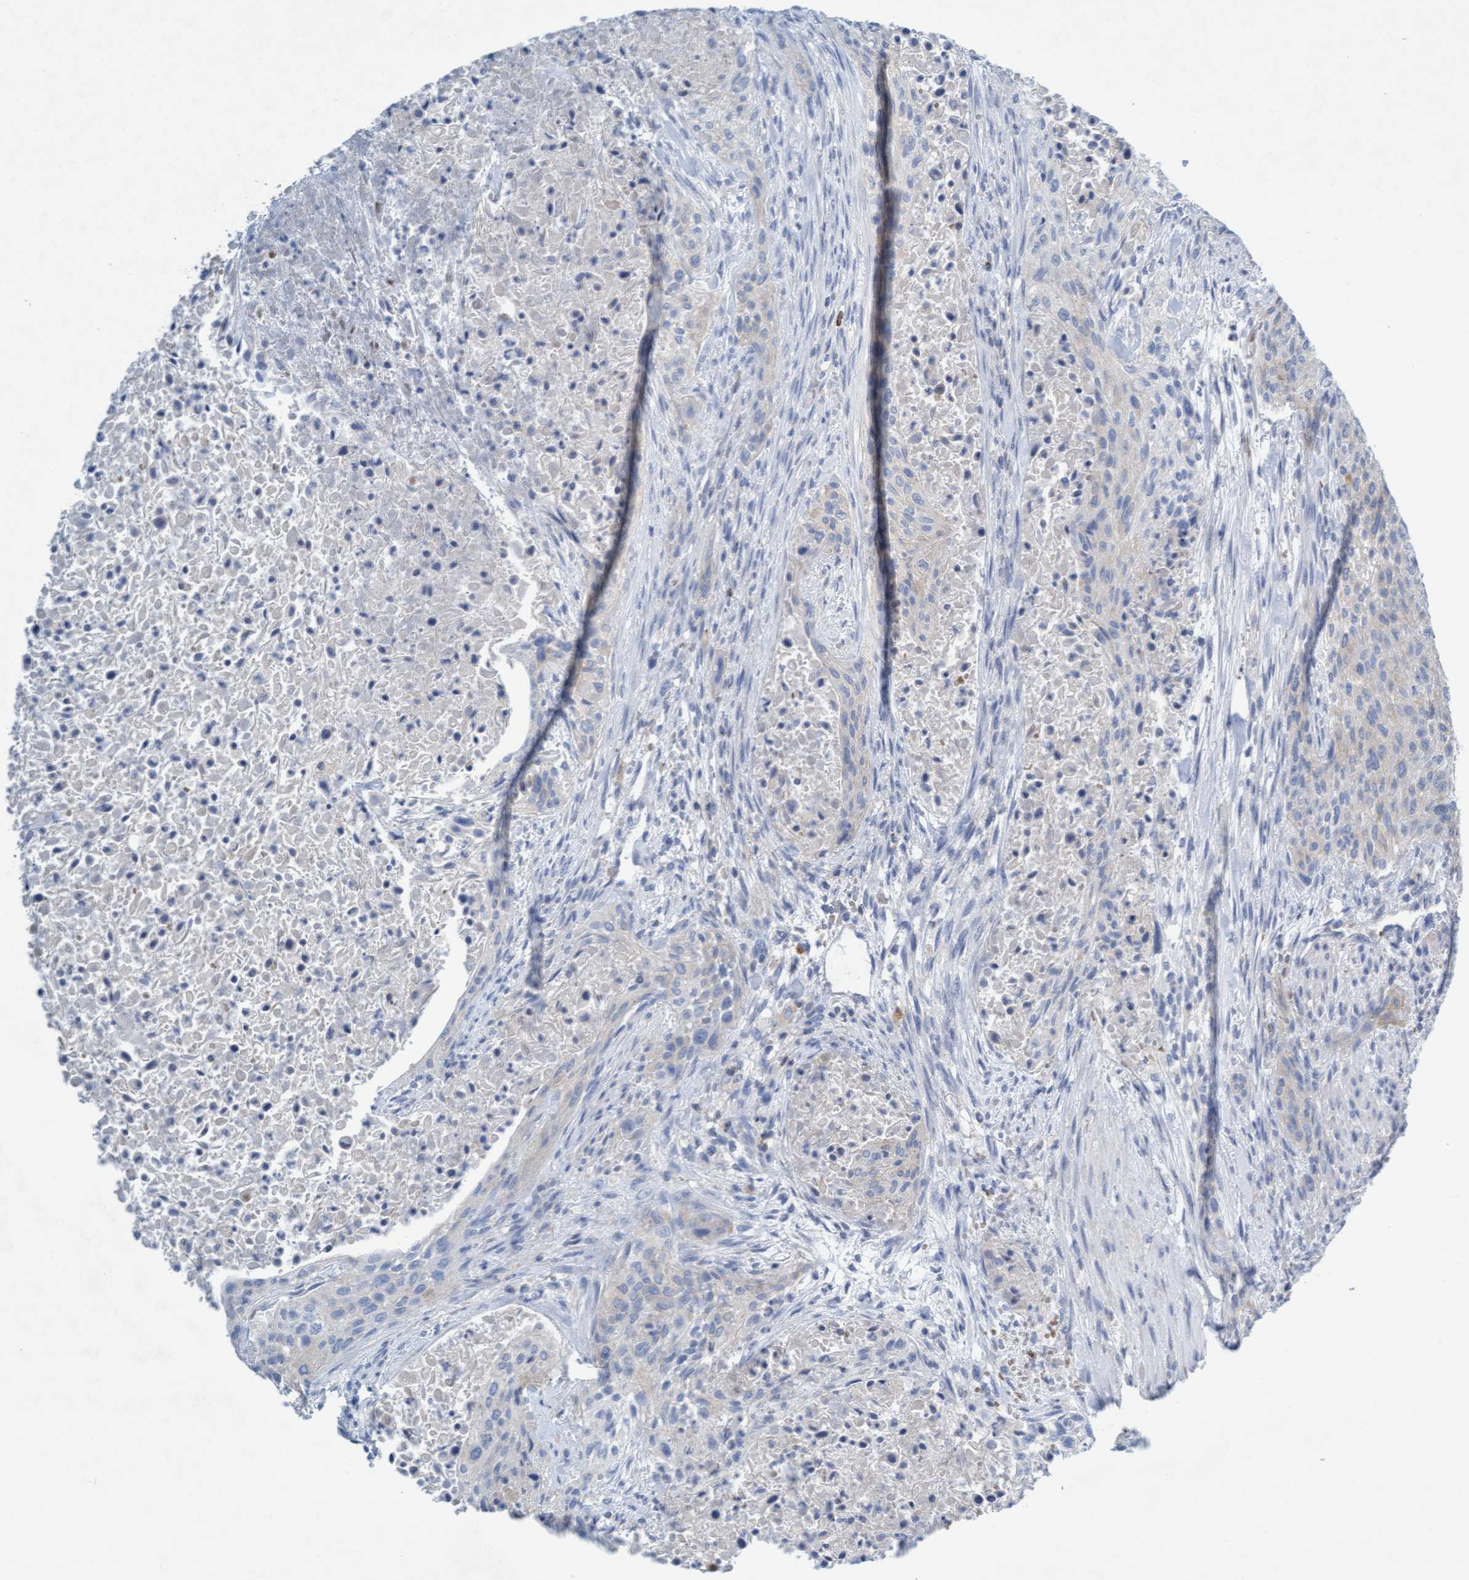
{"staining": {"intensity": "weak", "quantity": "<25%", "location": "cytoplasmic/membranous"}, "tissue": "urothelial cancer", "cell_type": "Tumor cells", "image_type": "cancer", "snomed": [{"axis": "morphology", "description": "Urothelial carcinoma, Low grade"}, {"axis": "morphology", "description": "Urothelial carcinoma, High grade"}, {"axis": "topography", "description": "Urinary bladder"}], "caption": "Protein analysis of urothelial cancer displays no significant staining in tumor cells. Brightfield microscopy of immunohistochemistry stained with DAB (brown) and hematoxylin (blue), captured at high magnification.", "gene": "SIGIRR", "patient": {"sex": "male", "age": 35}}